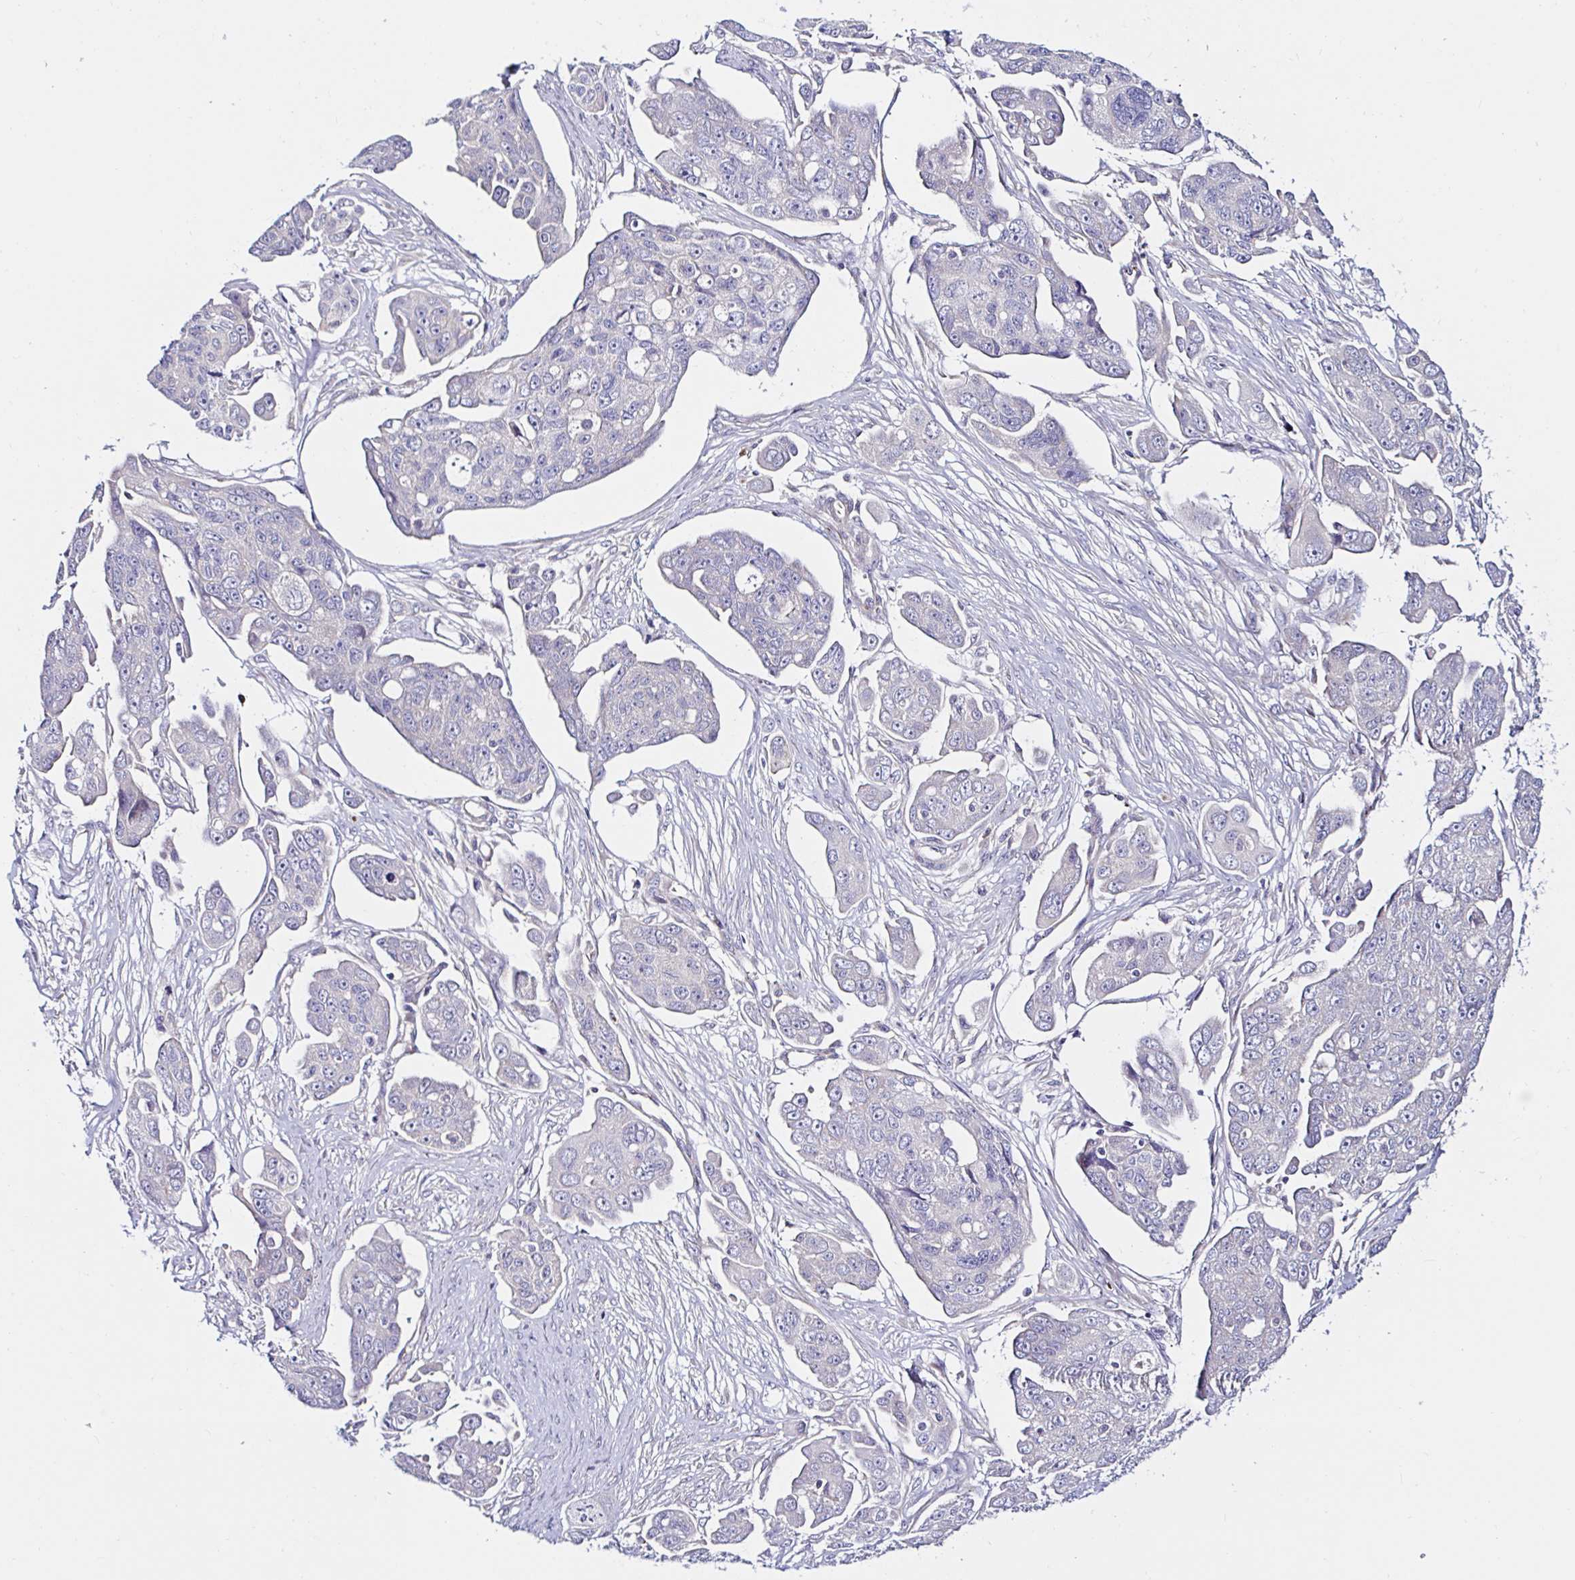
{"staining": {"intensity": "negative", "quantity": "none", "location": "none"}, "tissue": "ovarian cancer", "cell_type": "Tumor cells", "image_type": "cancer", "snomed": [{"axis": "morphology", "description": "Carcinoma, endometroid"}, {"axis": "topography", "description": "Ovary"}], "caption": "Tumor cells are negative for protein expression in human ovarian endometroid carcinoma.", "gene": "VSIG2", "patient": {"sex": "female", "age": 70}}